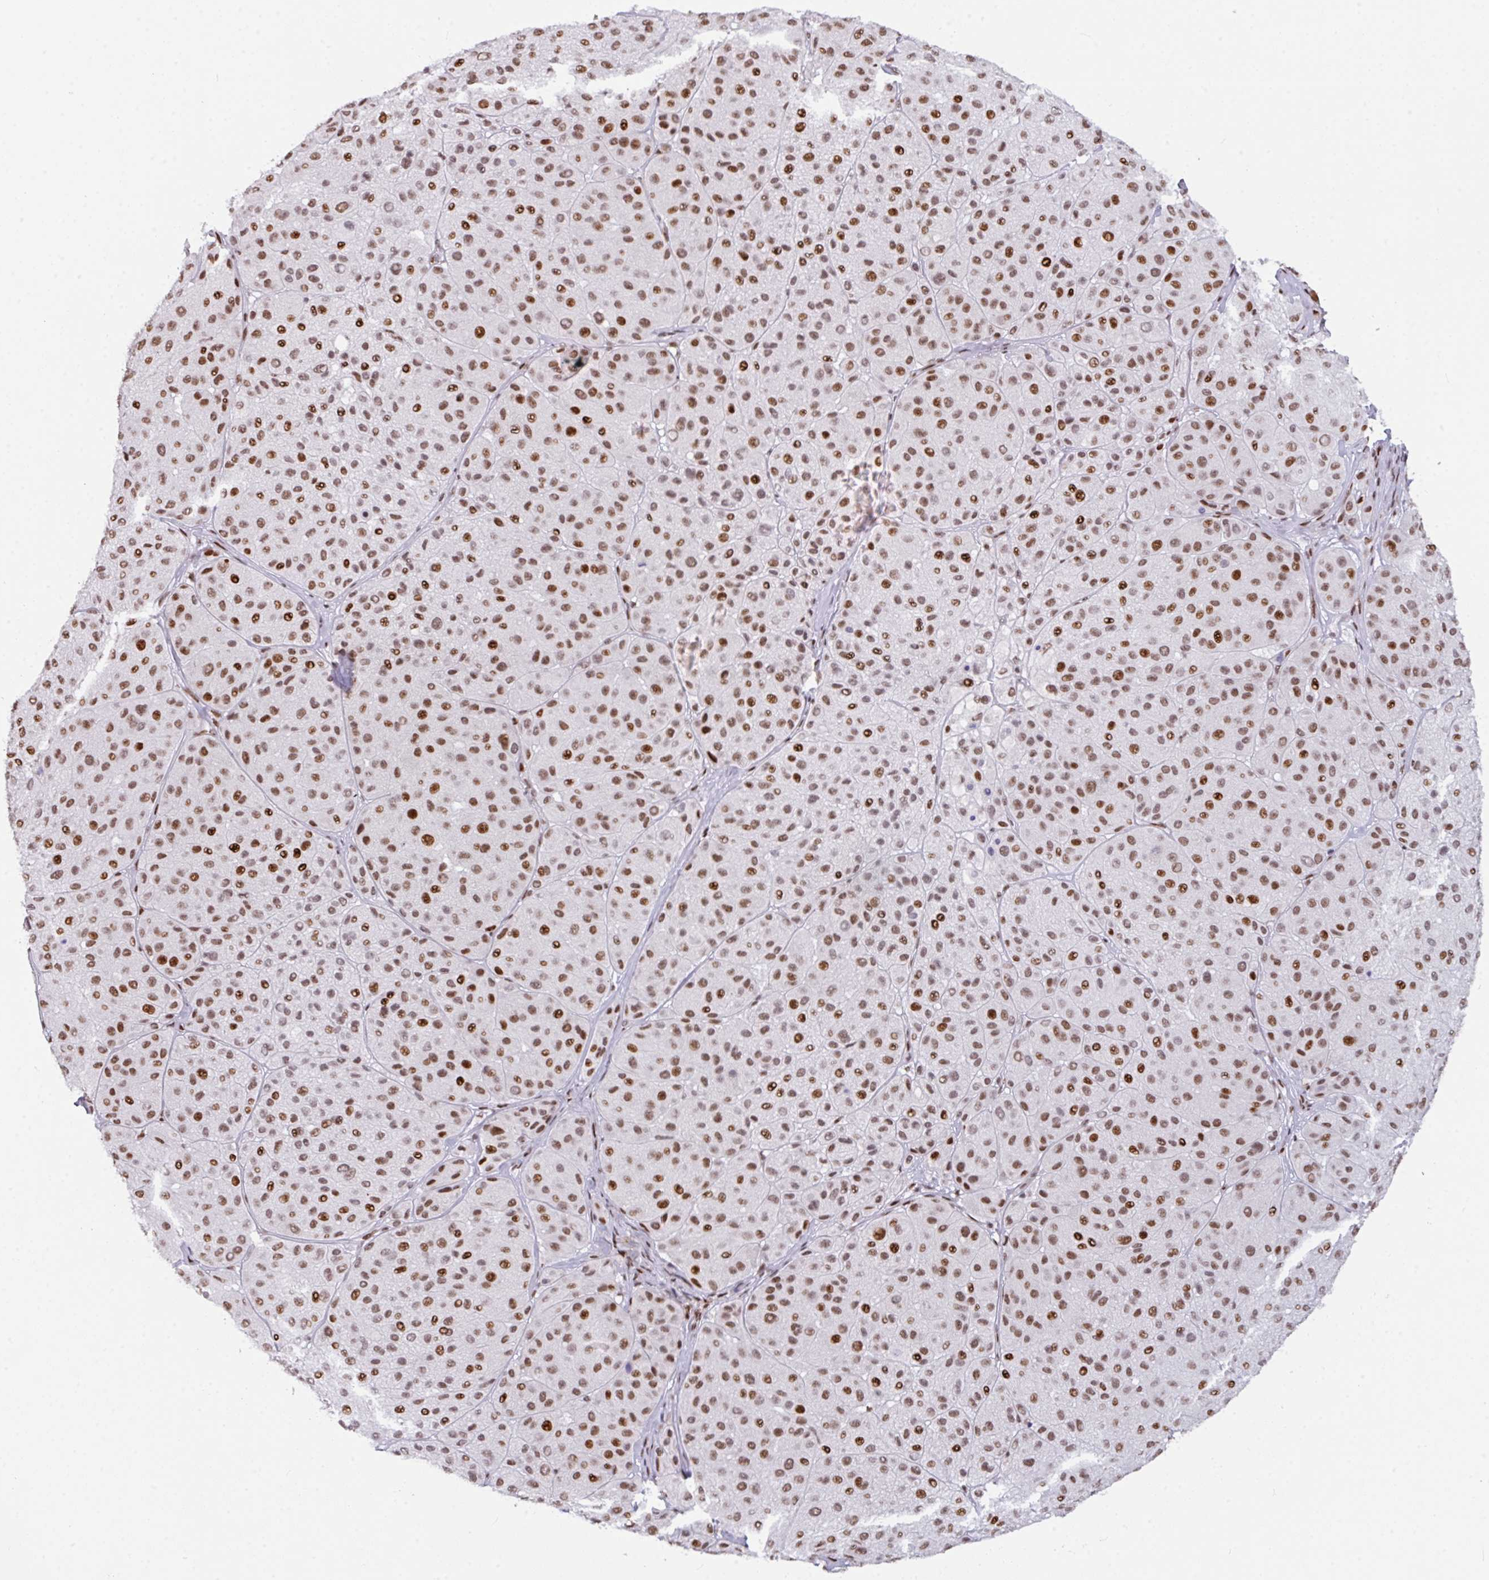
{"staining": {"intensity": "strong", "quantity": "25%-75%", "location": "nuclear"}, "tissue": "melanoma", "cell_type": "Tumor cells", "image_type": "cancer", "snomed": [{"axis": "morphology", "description": "Malignant melanoma, Metastatic site"}, {"axis": "topography", "description": "Smooth muscle"}], "caption": "Malignant melanoma (metastatic site) was stained to show a protein in brown. There is high levels of strong nuclear staining in approximately 25%-75% of tumor cells. (DAB IHC, brown staining for protein, blue staining for nuclei).", "gene": "CLP1", "patient": {"sex": "male", "age": 41}}